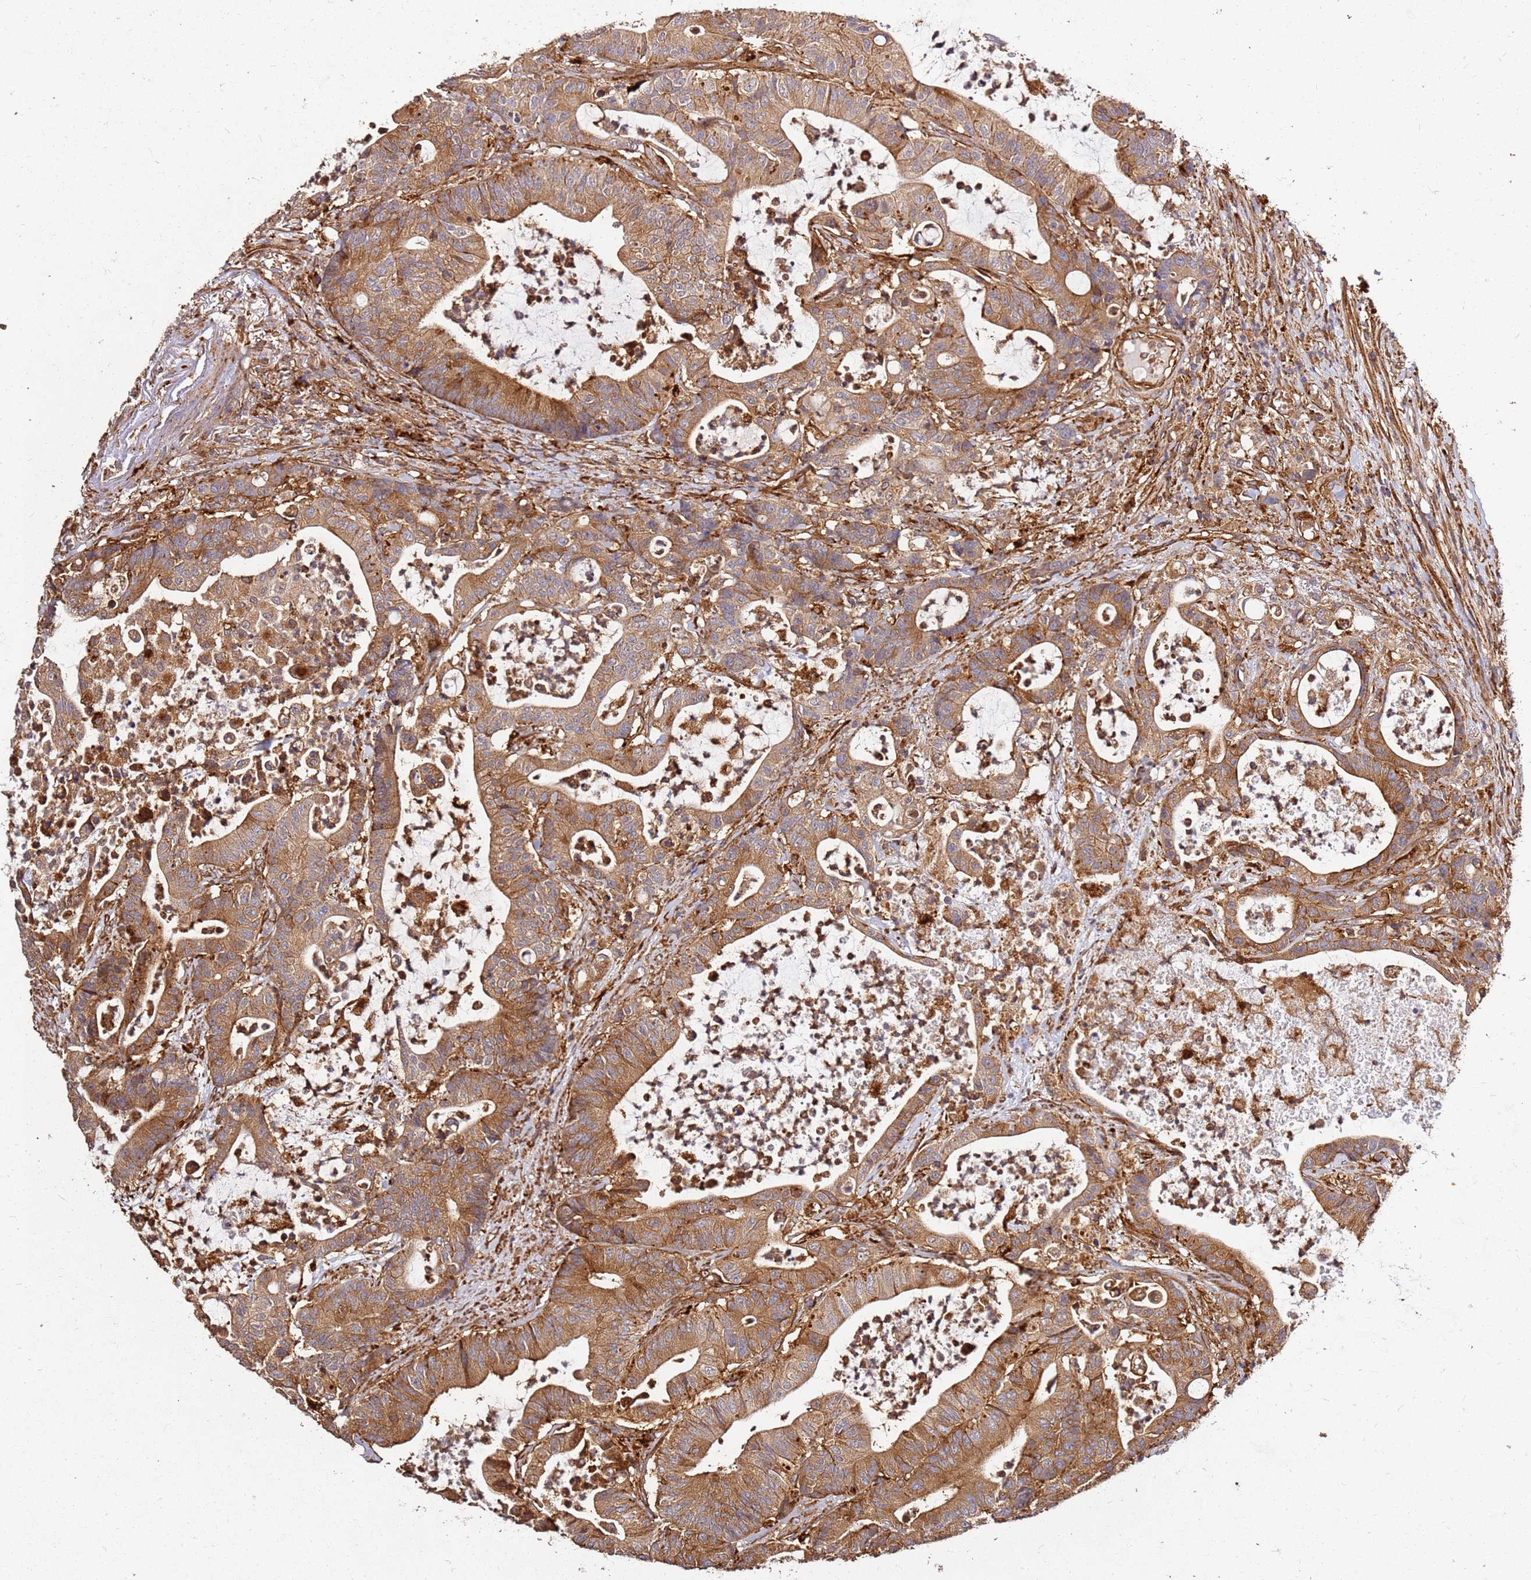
{"staining": {"intensity": "strong", "quantity": ">75%", "location": "cytoplasmic/membranous"}, "tissue": "colorectal cancer", "cell_type": "Tumor cells", "image_type": "cancer", "snomed": [{"axis": "morphology", "description": "Adenocarcinoma, NOS"}, {"axis": "topography", "description": "Colon"}], "caption": "Human colorectal cancer stained with a protein marker shows strong staining in tumor cells.", "gene": "DVL3", "patient": {"sex": "female", "age": 84}}